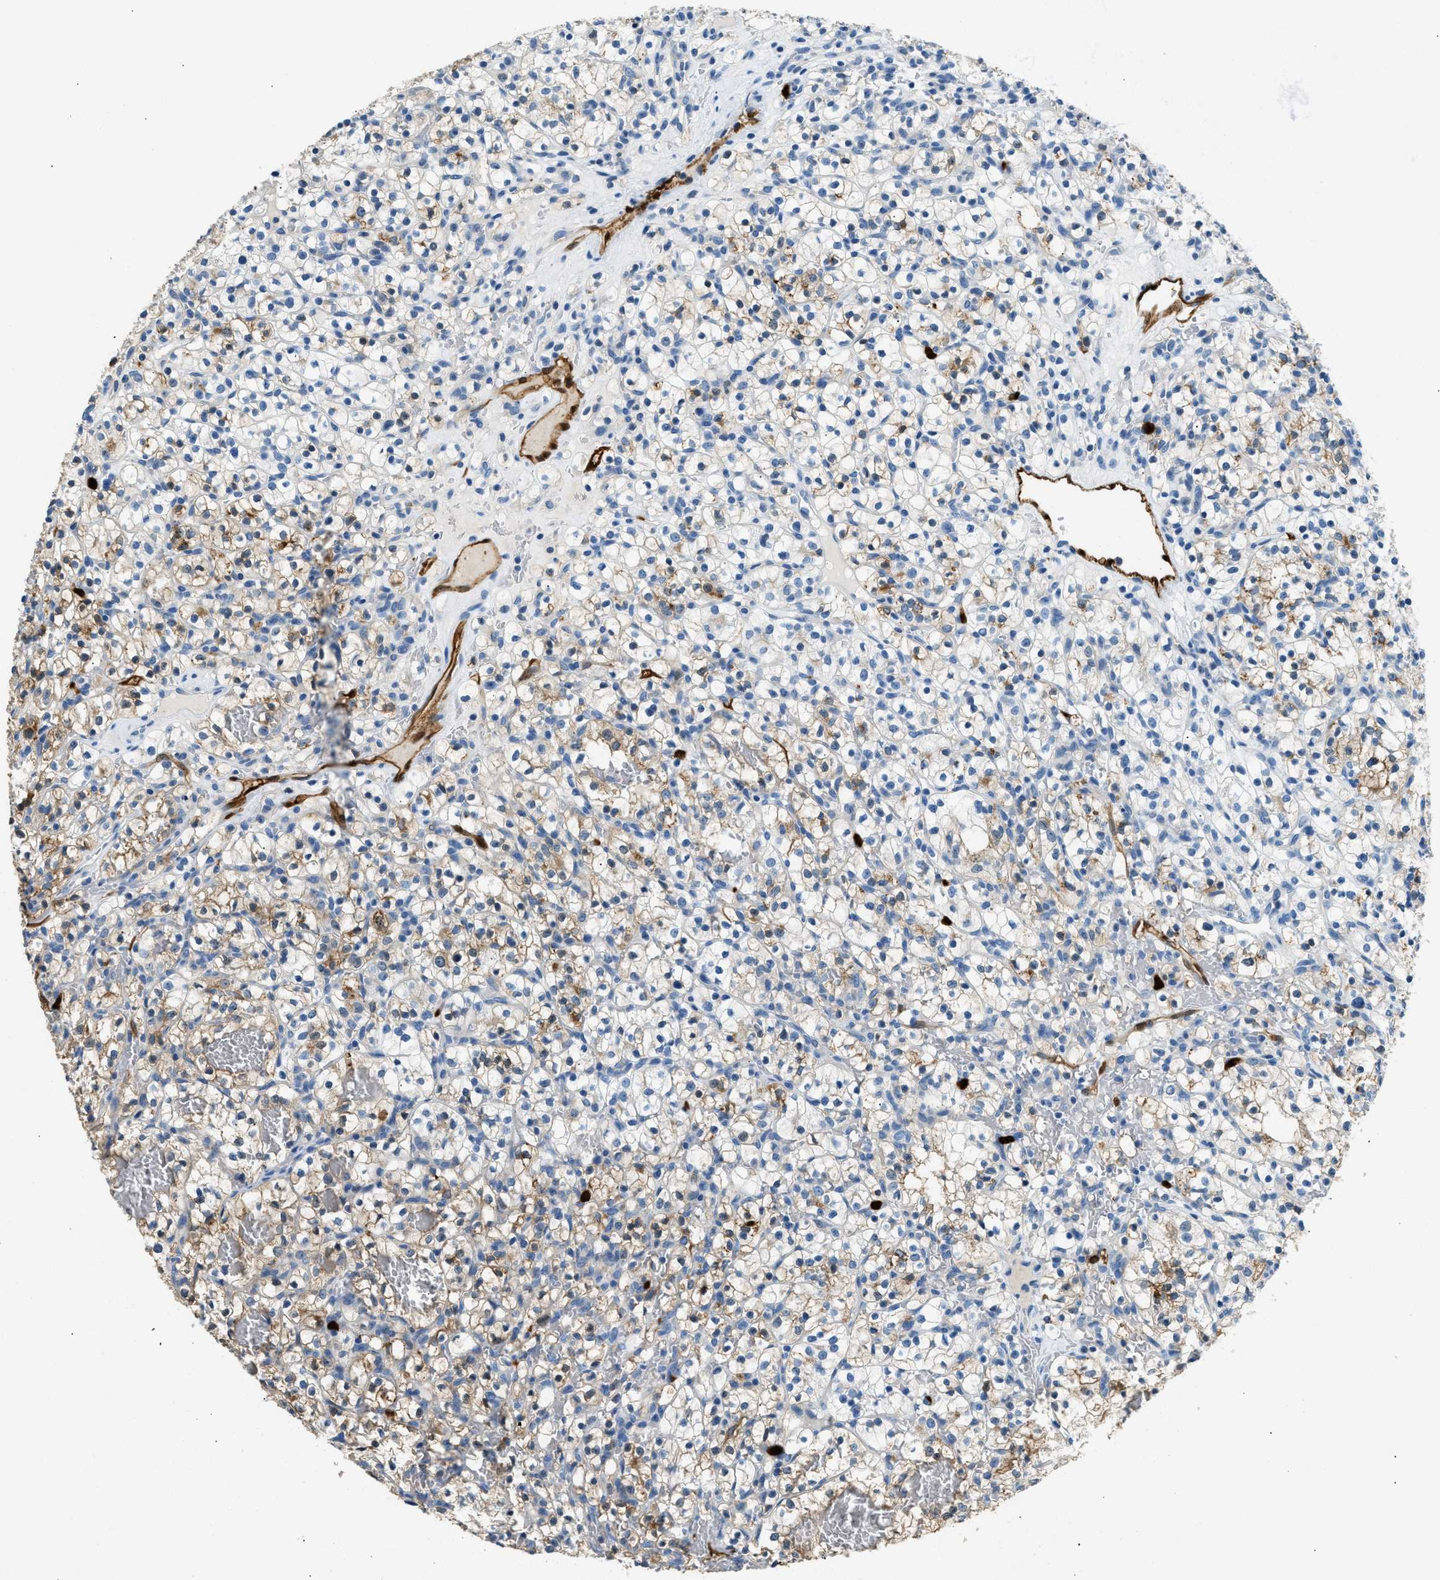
{"staining": {"intensity": "moderate", "quantity": "<25%", "location": "cytoplasmic/membranous"}, "tissue": "renal cancer", "cell_type": "Tumor cells", "image_type": "cancer", "snomed": [{"axis": "morphology", "description": "Adenocarcinoma, NOS"}, {"axis": "topography", "description": "Kidney"}], "caption": "An IHC photomicrograph of tumor tissue is shown. Protein staining in brown shows moderate cytoplasmic/membranous positivity in renal adenocarcinoma within tumor cells.", "gene": "ANXA3", "patient": {"sex": "female", "age": 57}}